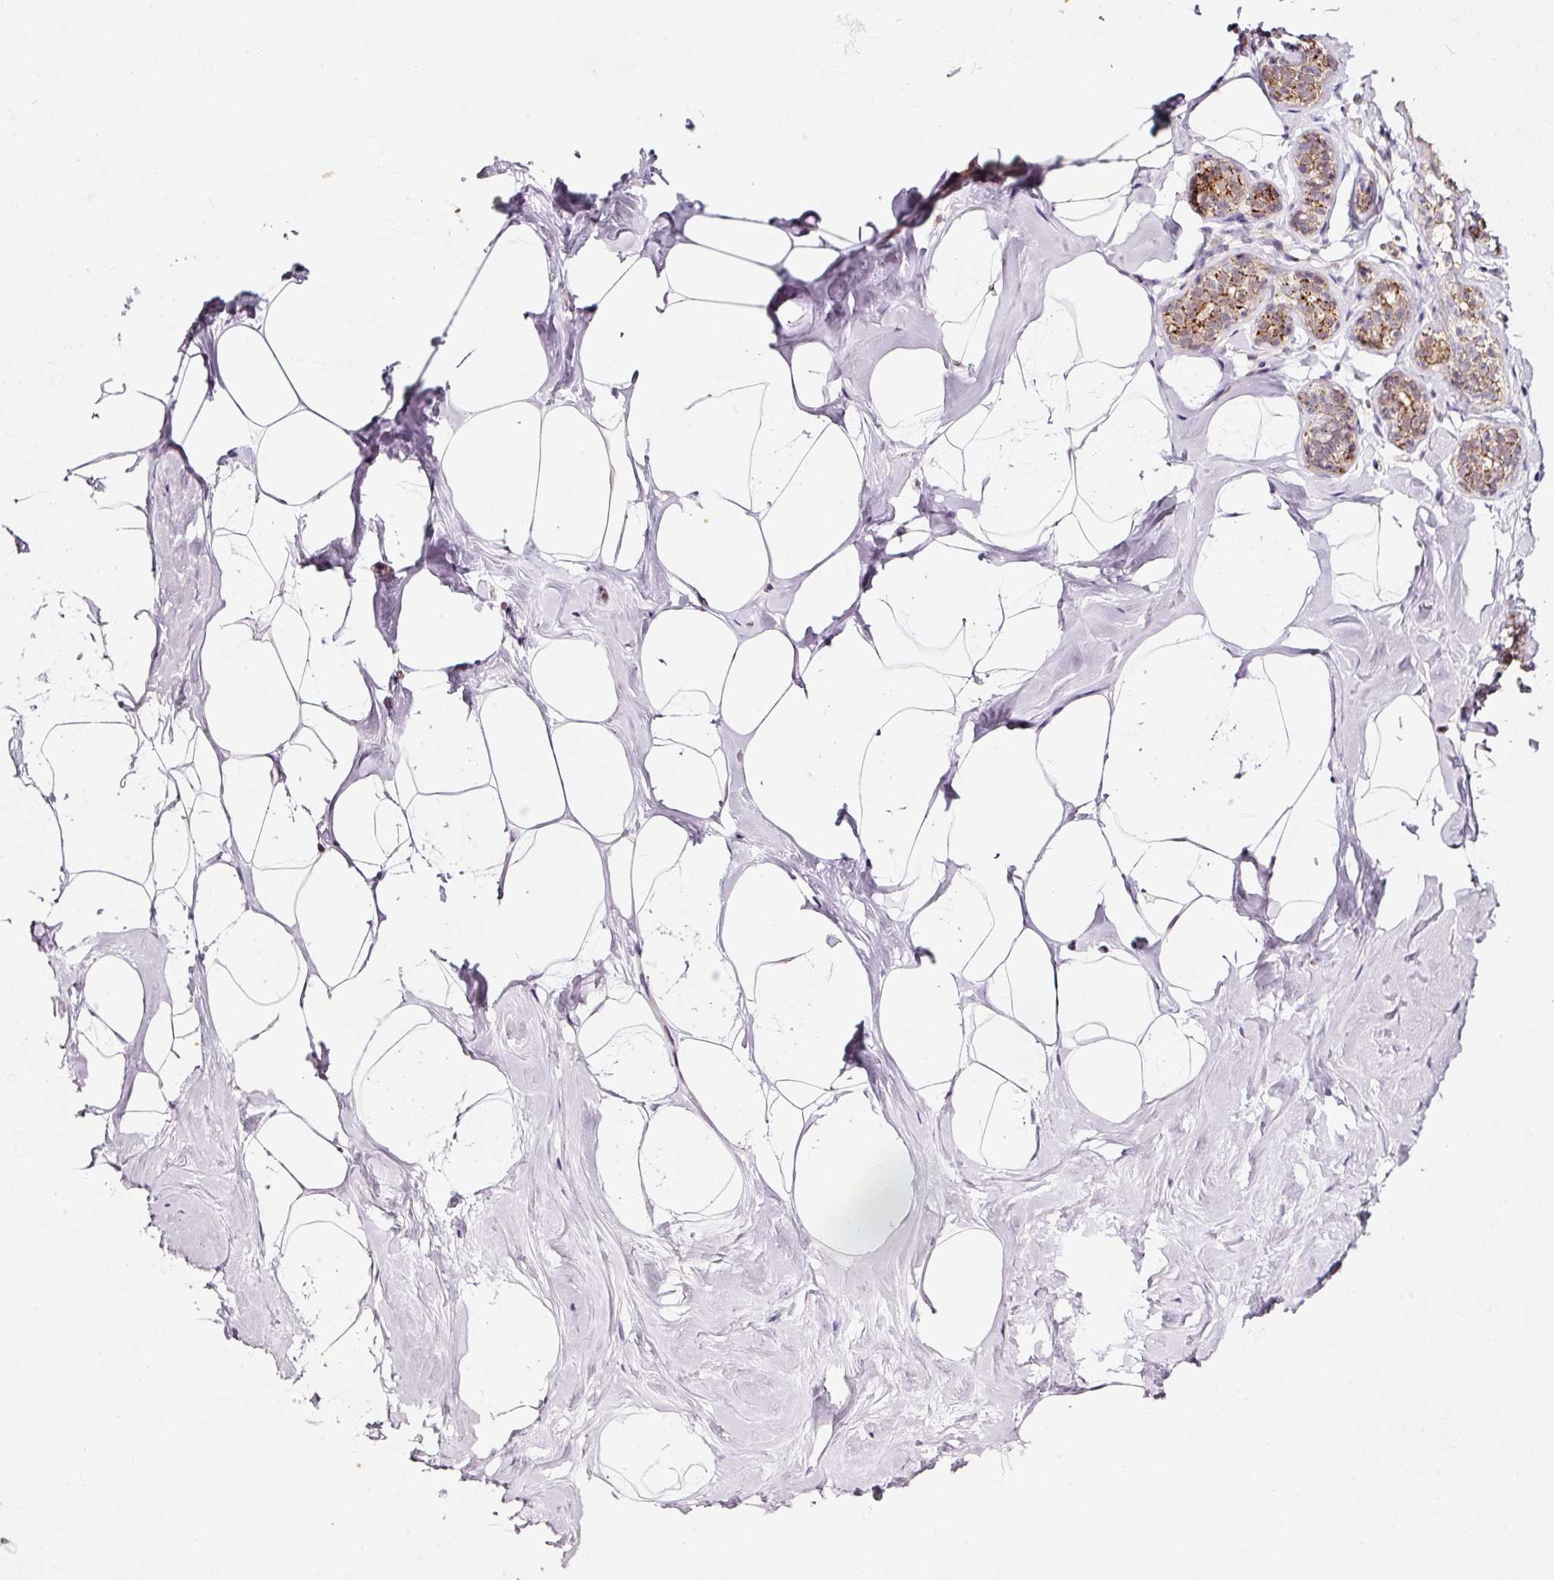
{"staining": {"intensity": "negative", "quantity": "none", "location": "none"}, "tissue": "breast", "cell_type": "Adipocytes", "image_type": "normal", "snomed": [{"axis": "morphology", "description": "Normal tissue, NOS"}, {"axis": "topography", "description": "Breast"}], "caption": "This image is of normal breast stained with immunohistochemistry to label a protein in brown with the nuclei are counter-stained blue. There is no expression in adipocytes. (IHC, brightfield microscopy, high magnification).", "gene": "ZNF460", "patient": {"sex": "female", "age": 32}}